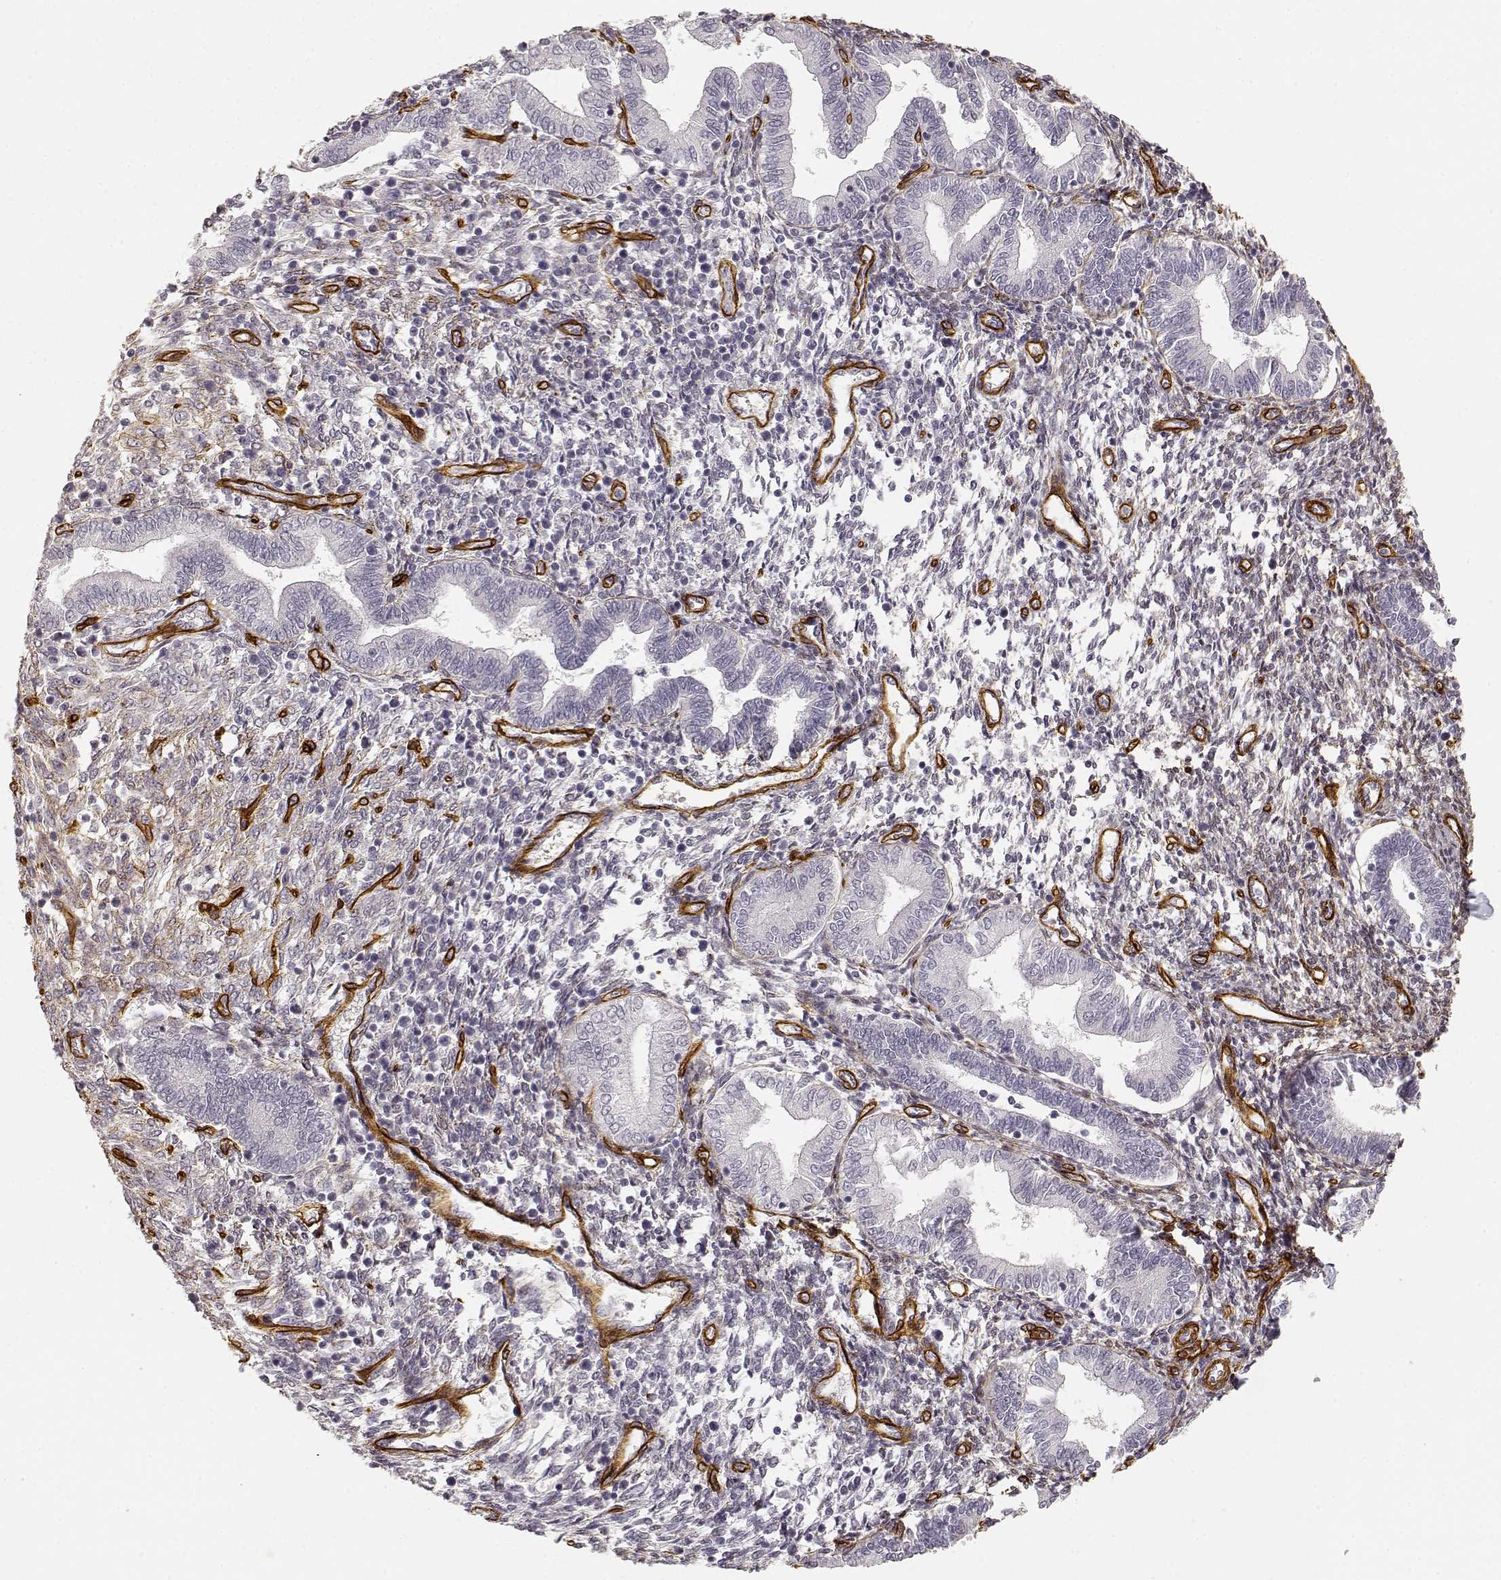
{"staining": {"intensity": "negative", "quantity": "none", "location": "none"}, "tissue": "endometrium", "cell_type": "Cells in endometrial stroma", "image_type": "normal", "snomed": [{"axis": "morphology", "description": "Normal tissue, NOS"}, {"axis": "topography", "description": "Endometrium"}], "caption": "Immunohistochemical staining of normal human endometrium demonstrates no significant expression in cells in endometrial stroma.", "gene": "LAMA4", "patient": {"sex": "female", "age": 42}}